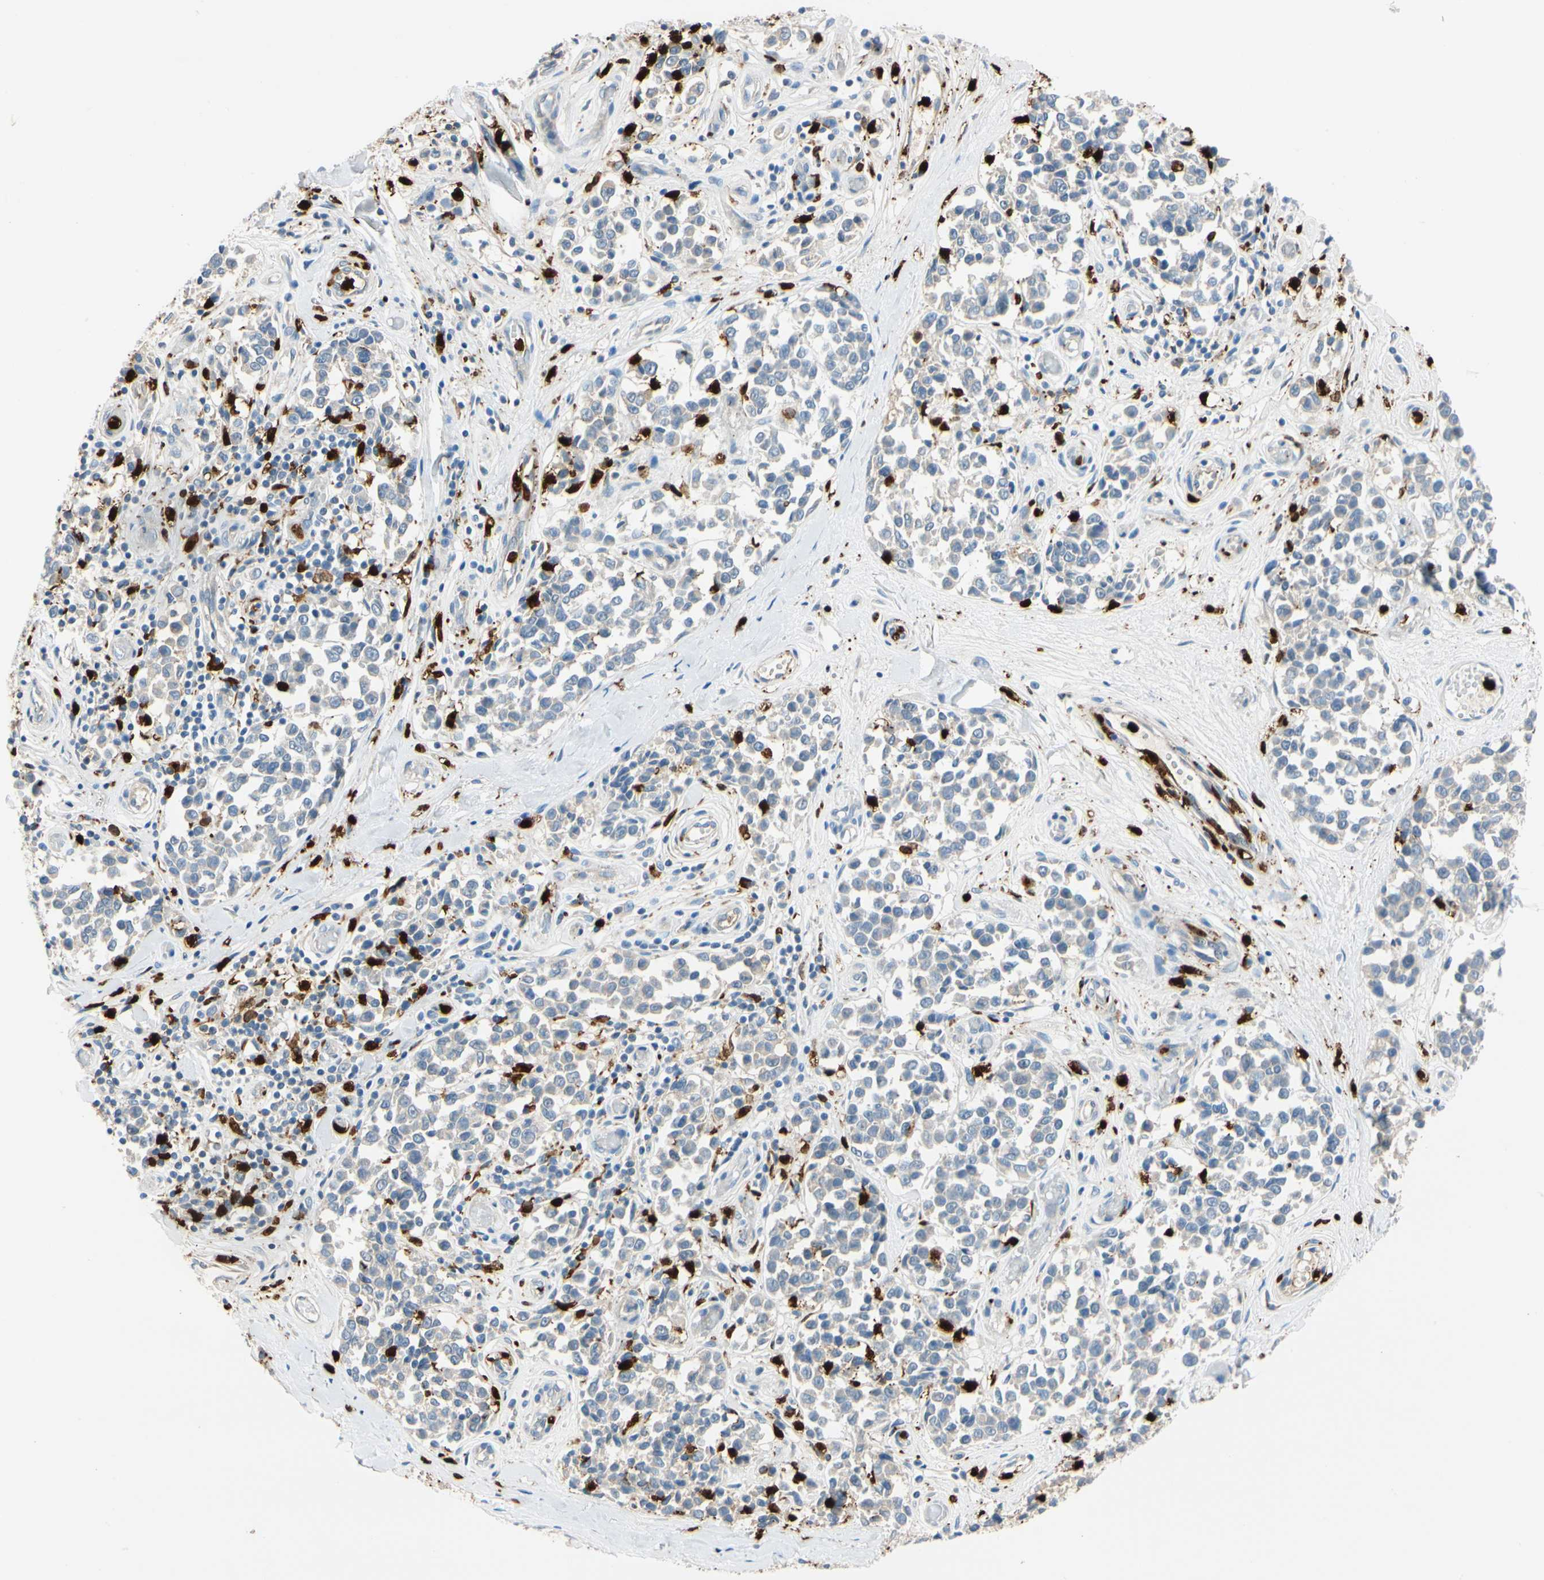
{"staining": {"intensity": "negative", "quantity": "none", "location": "none"}, "tissue": "melanoma", "cell_type": "Tumor cells", "image_type": "cancer", "snomed": [{"axis": "morphology", "description": "Malignant melanoma, NOS"}, {"axis": "topography", "description": "Skin"}], "caption": "Melanoma stained for a protein using IHC demonstrates no staining tumor cells.", "gene": "TRAF5", "patient": {"sex": "female", "age": 64}}